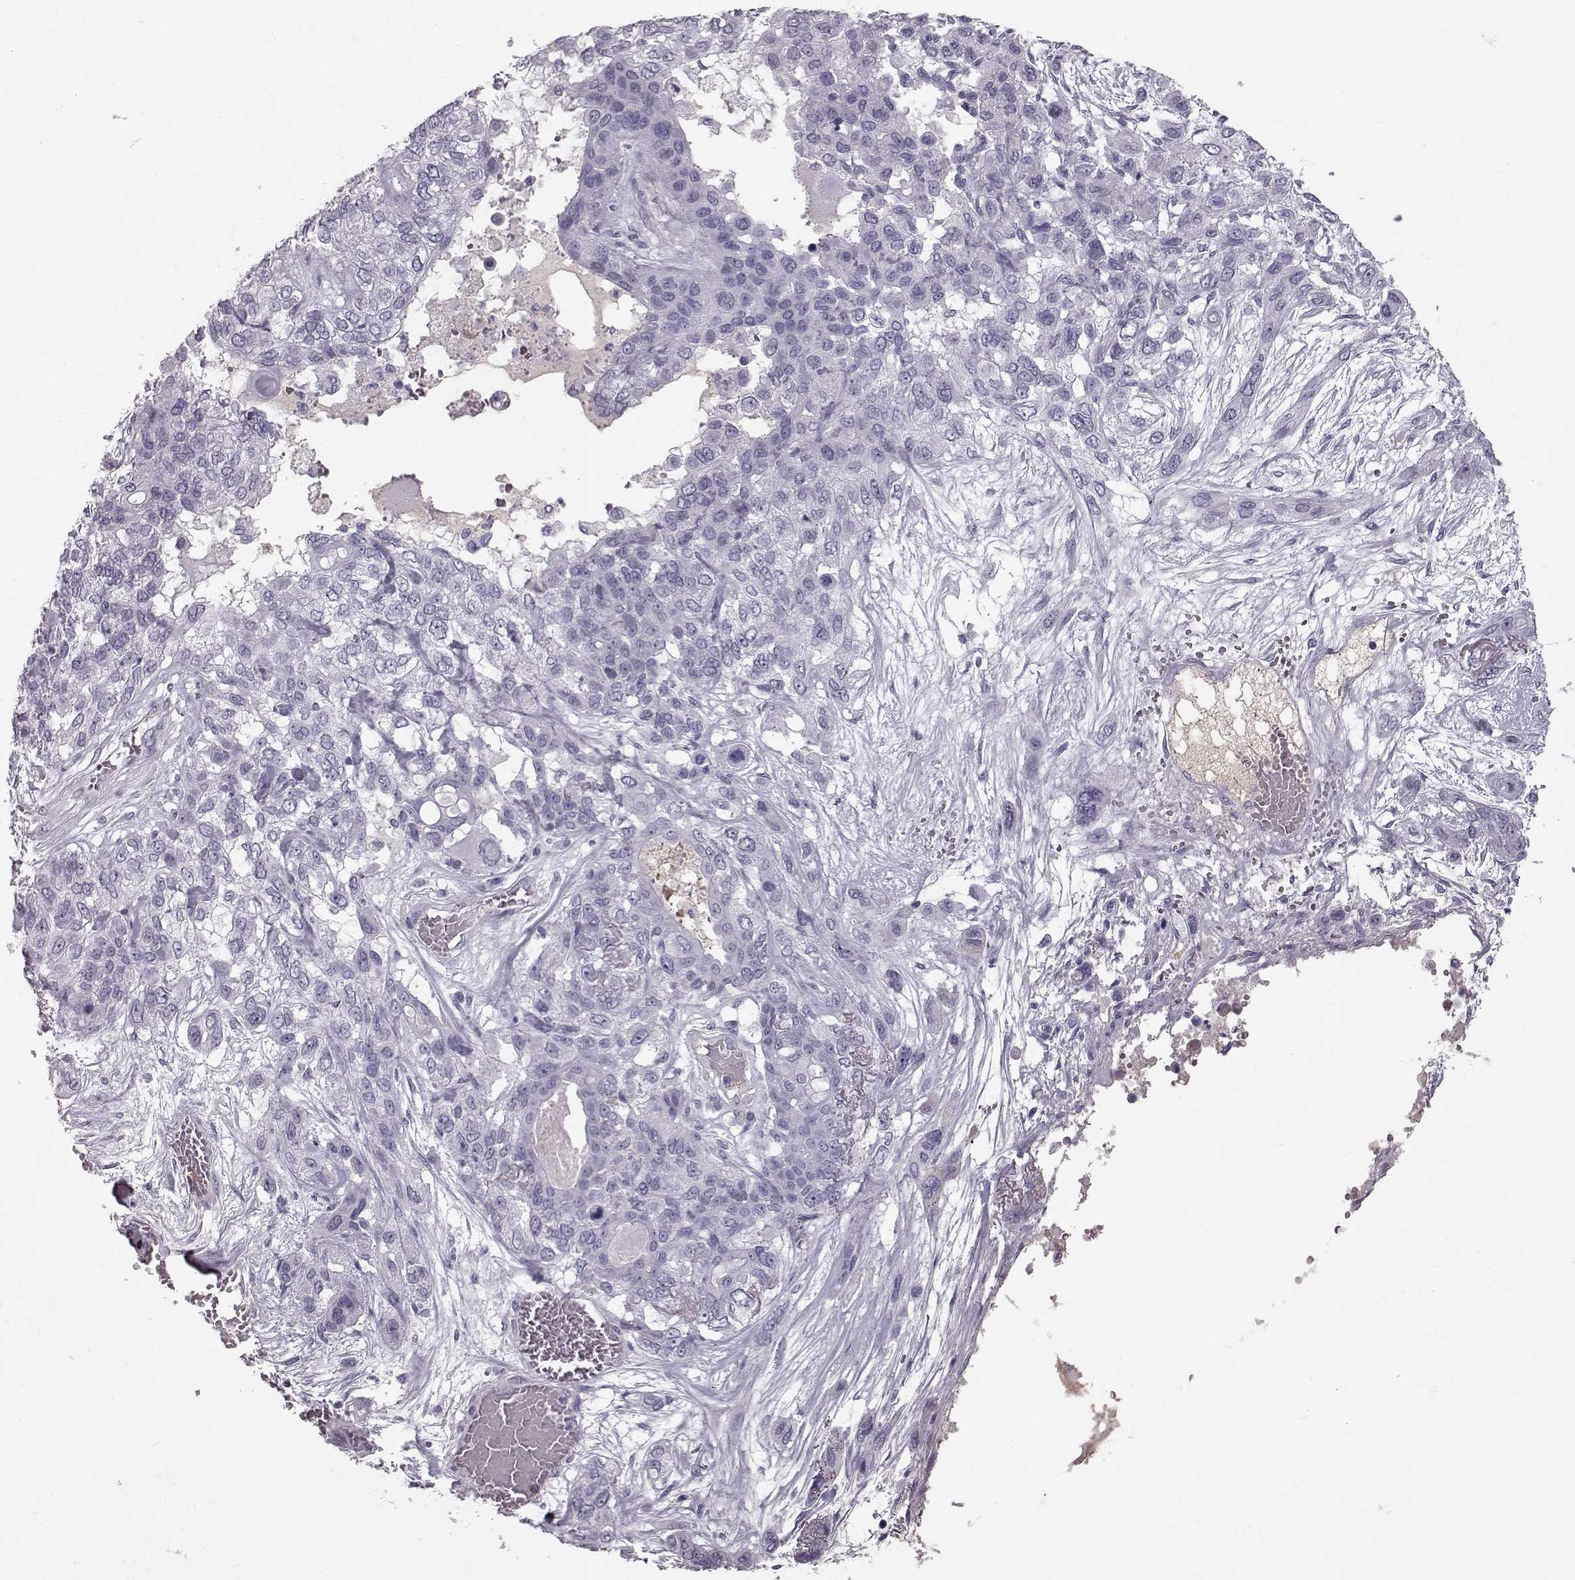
{"staining": {"intensity": "negative", "quantity": "none", "location": "none"}, "tissue": "lung cancer", "cell_type": "Tumor cells", "image_type": "cancer", "snomed": [{"axis": "morphology", "description": "Squamous cell carcinoma, NOS"}, {"axis": "topography", "description": "Lung"}], "caption": "There is no significant positivity in tumor cells of lung cancer.", "gene": "CCL19", "patient": {"sex": "female", "age": 70}}